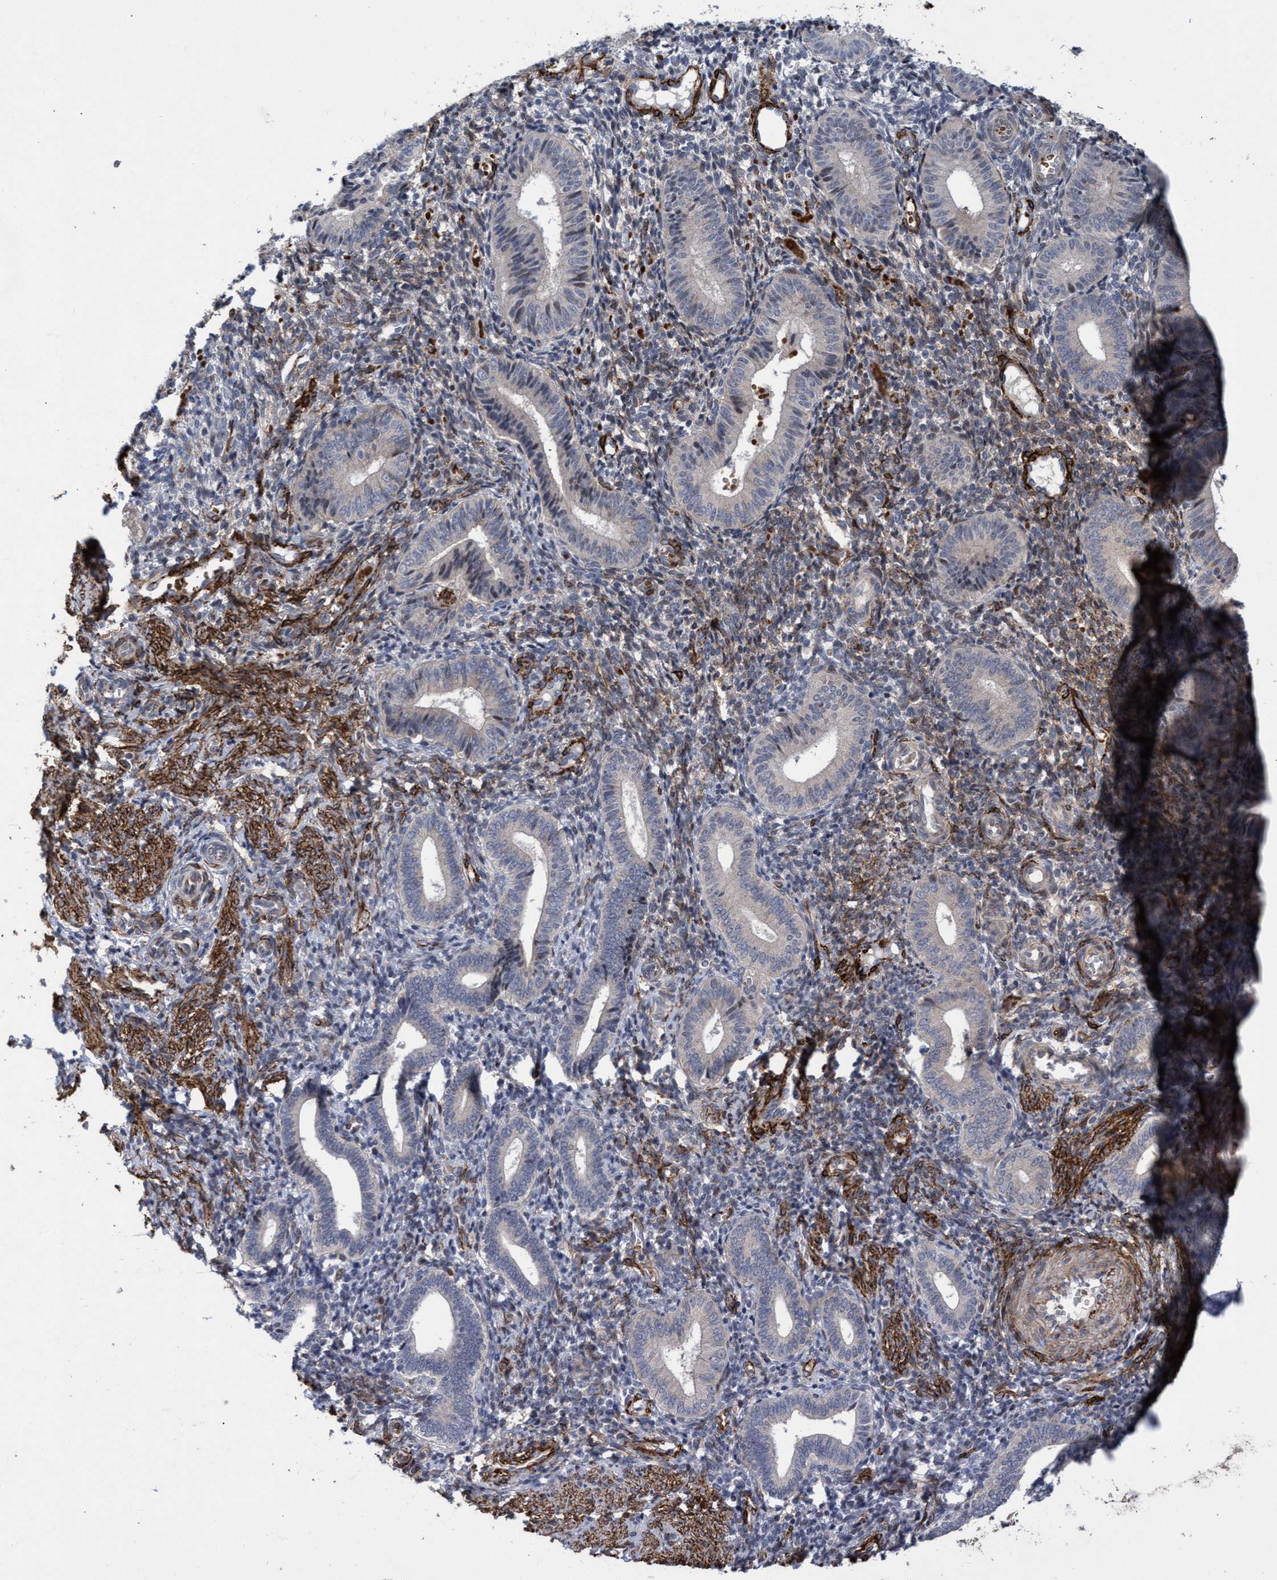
{"staining": {"intensity": "moderate", "quantity": "<25%", "location": "cytoplasmic/membranous"}, "tissue": "endometrium", "cell_type": "Cells in endometrial stroma", "image_type": "normal", "snomed": [{"axis": "morphology", "description": "Normal tissue, NOS"}, {"axis": "topography", "description": "Uterus"}, {"axis": "topography", "description": "Endometrium"}], "caption": "Immunohistochemistry (IHC) photomicrograph of normal endometrium stained for a protein (brown), which displays low levels of moderate cytoplasmic/membranous positivity in approximately <25% of cells in endometrial stroma.", "gene": "ZNF750", "patient": {"sex": "female", "age": 33}}